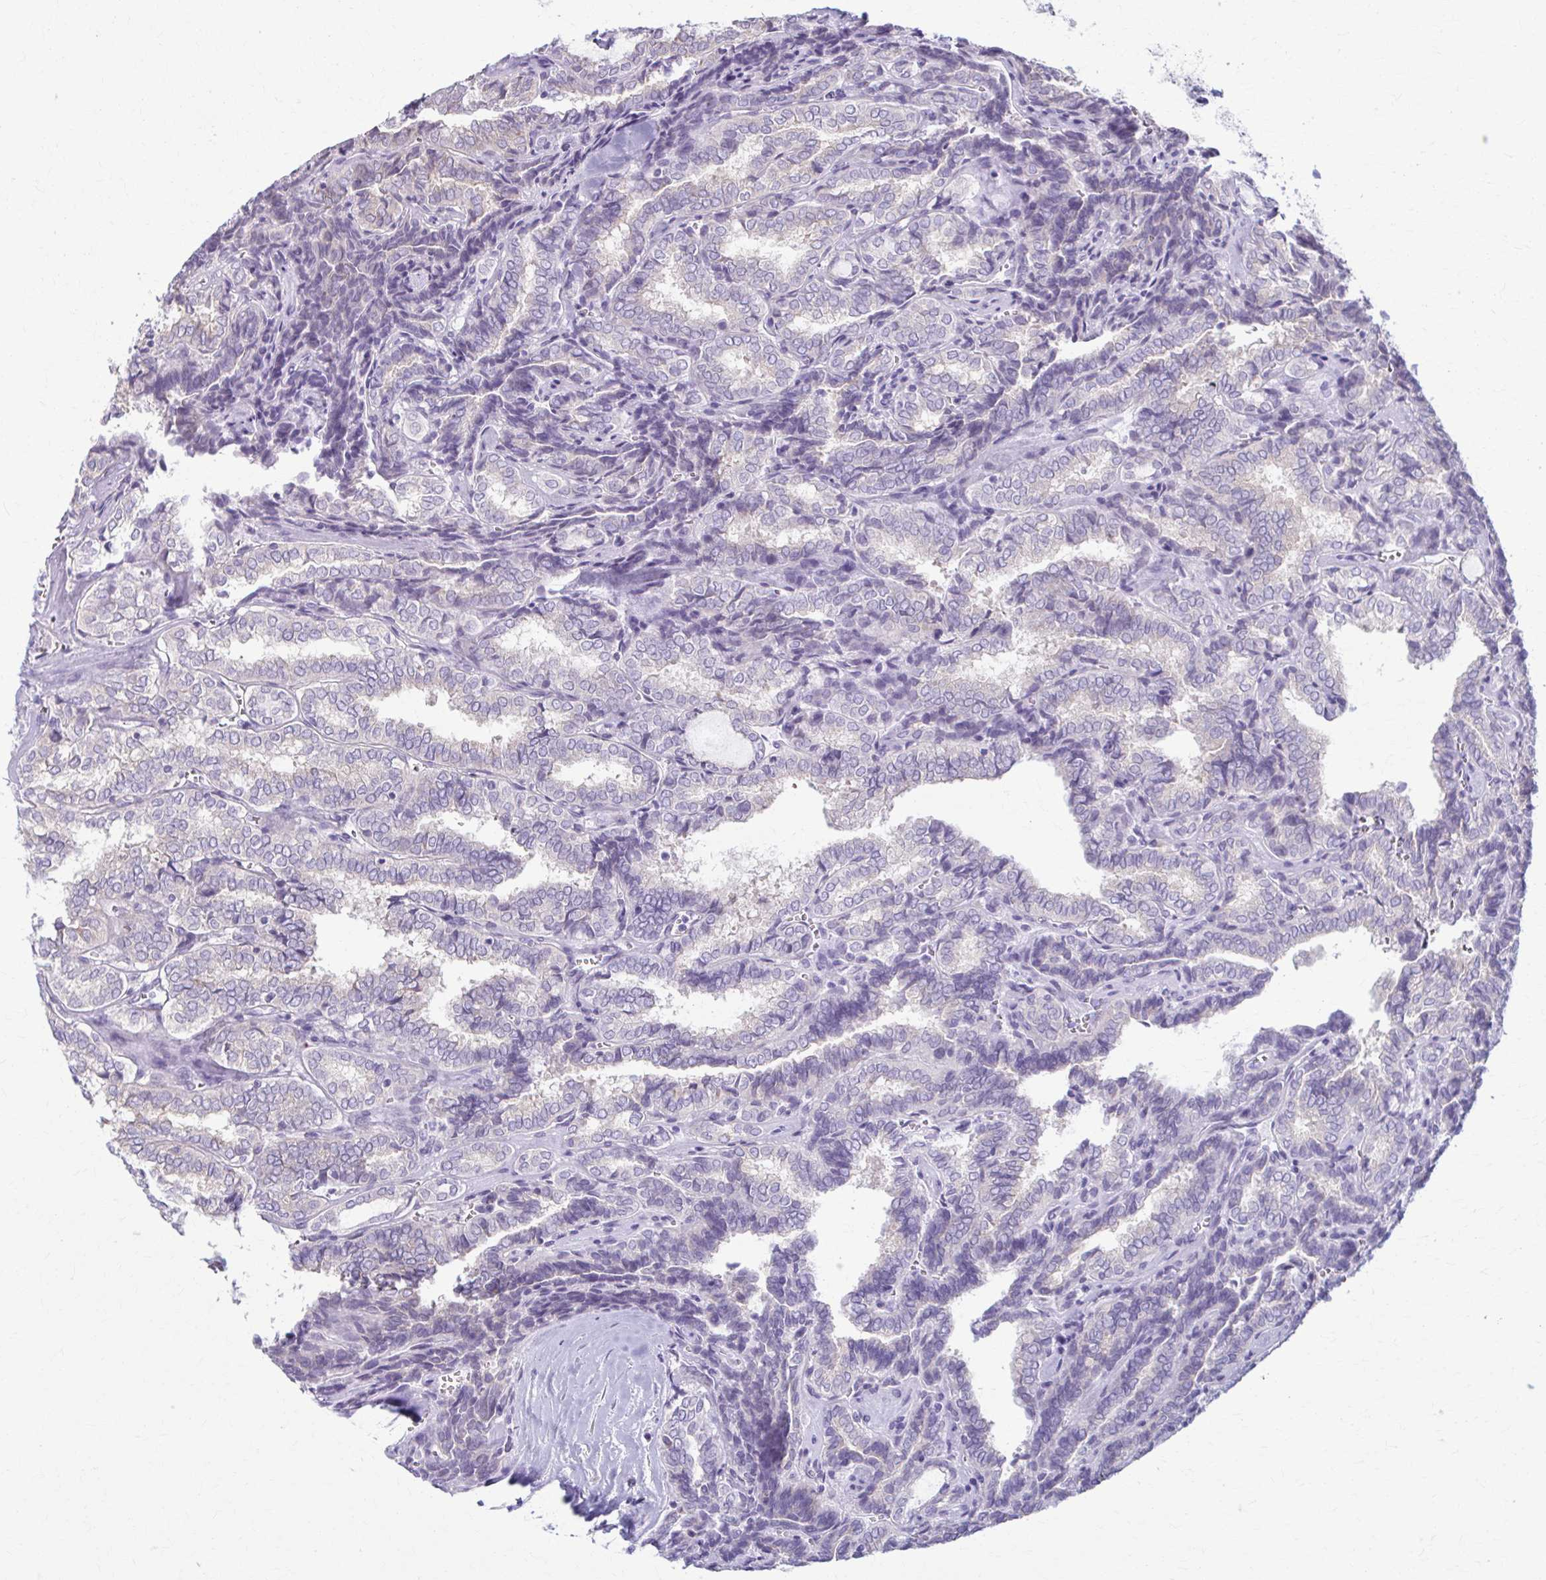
{"staining": {"intensity": "negative", "quantity": "none", "location": "none"}, "tissue": "thyroid cancer", "cell_type": "Tumor cells", "image_type": "cancer", "snomed": [{"axis": "morphology", "description": "Papillary adenocarcinoma, NOS"}, {"axis": "topography", "description": "Thyroid gland"}], "caption": "There is no significant positivity in tumor cells of papillary adenocarcinoma (thyroid).", "gene": "PRKRA", "patient": {"sex": "female", "age": 30}}